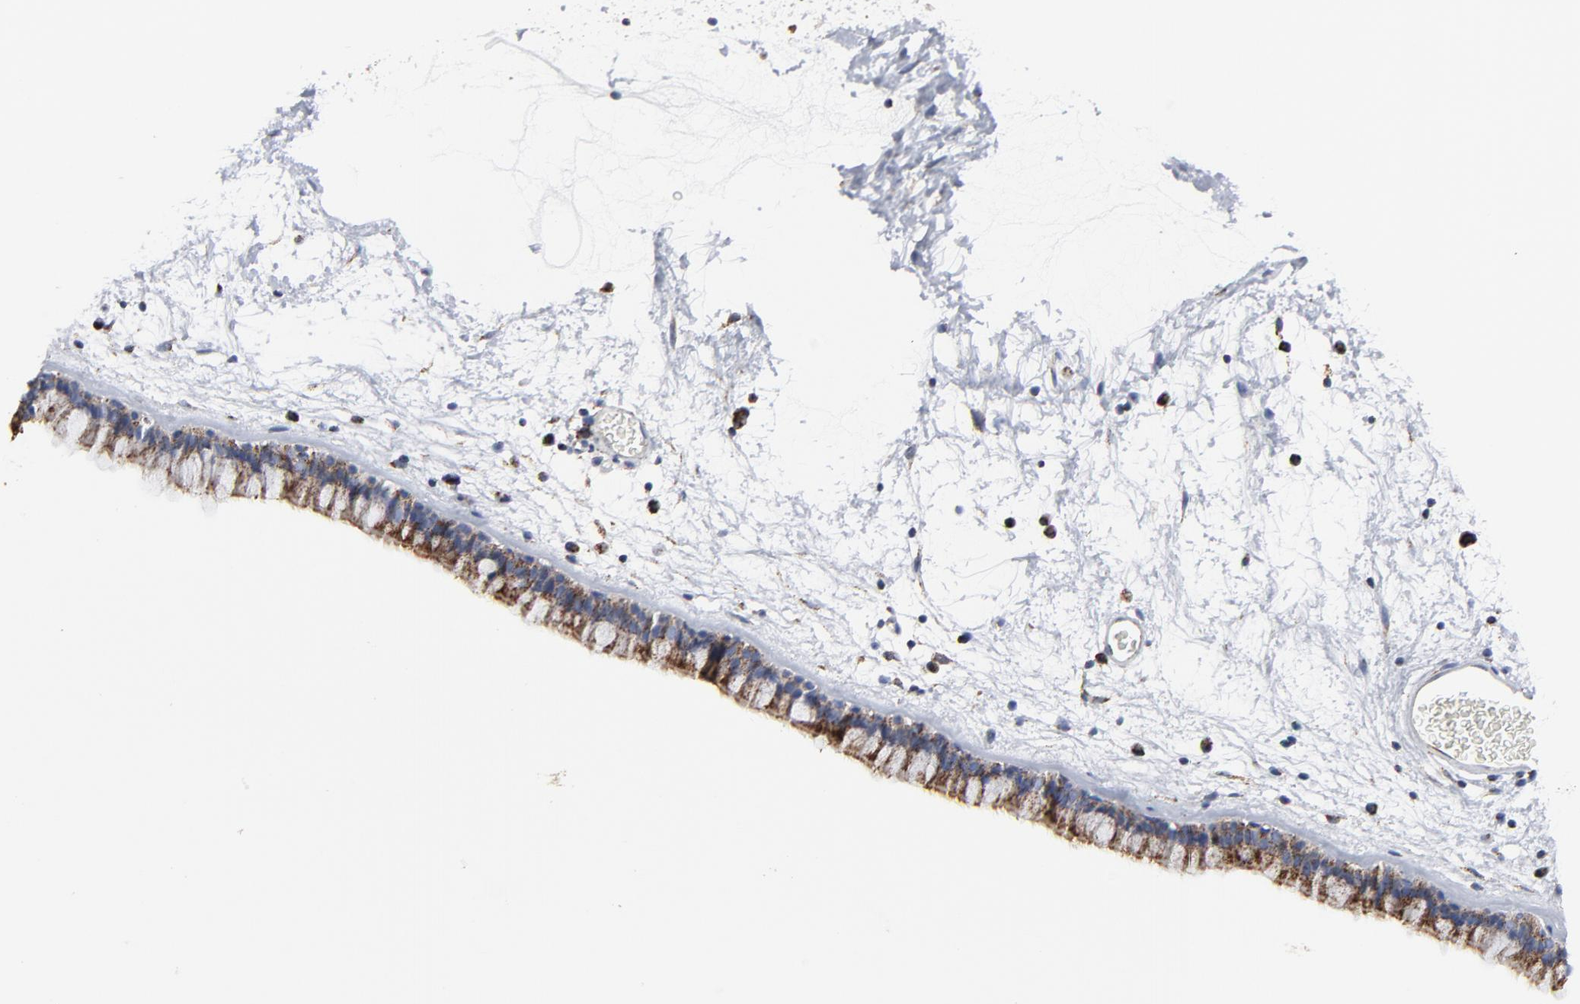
{"staining": {"intensity": "moderate", "quantity": "25%-75%", "location": "cytoplasmic/membranous"}, "tissue": "nasopharynx", "cell_type": "Respiratory epithelial cells", "image_type": "normal", "snomed": [{"axis": "morphology", "description": "Normal tissue, NOS"}, {"axis": "morphology", "description": "Inflammation, NOS"}, {"axis": "topography", "description": "Nasopharynx"}], "caption": "This histopathology image reveals normal nasopharynx stained with IHC to label a protein in brown. The cytoplasmic/membranous of respiratory epithelial cells show moderate positivity for the protein. Nuclei are counter-stained blue.", "gene": "TXNRD2", "patient": {"sex": "male", "age": 48}}